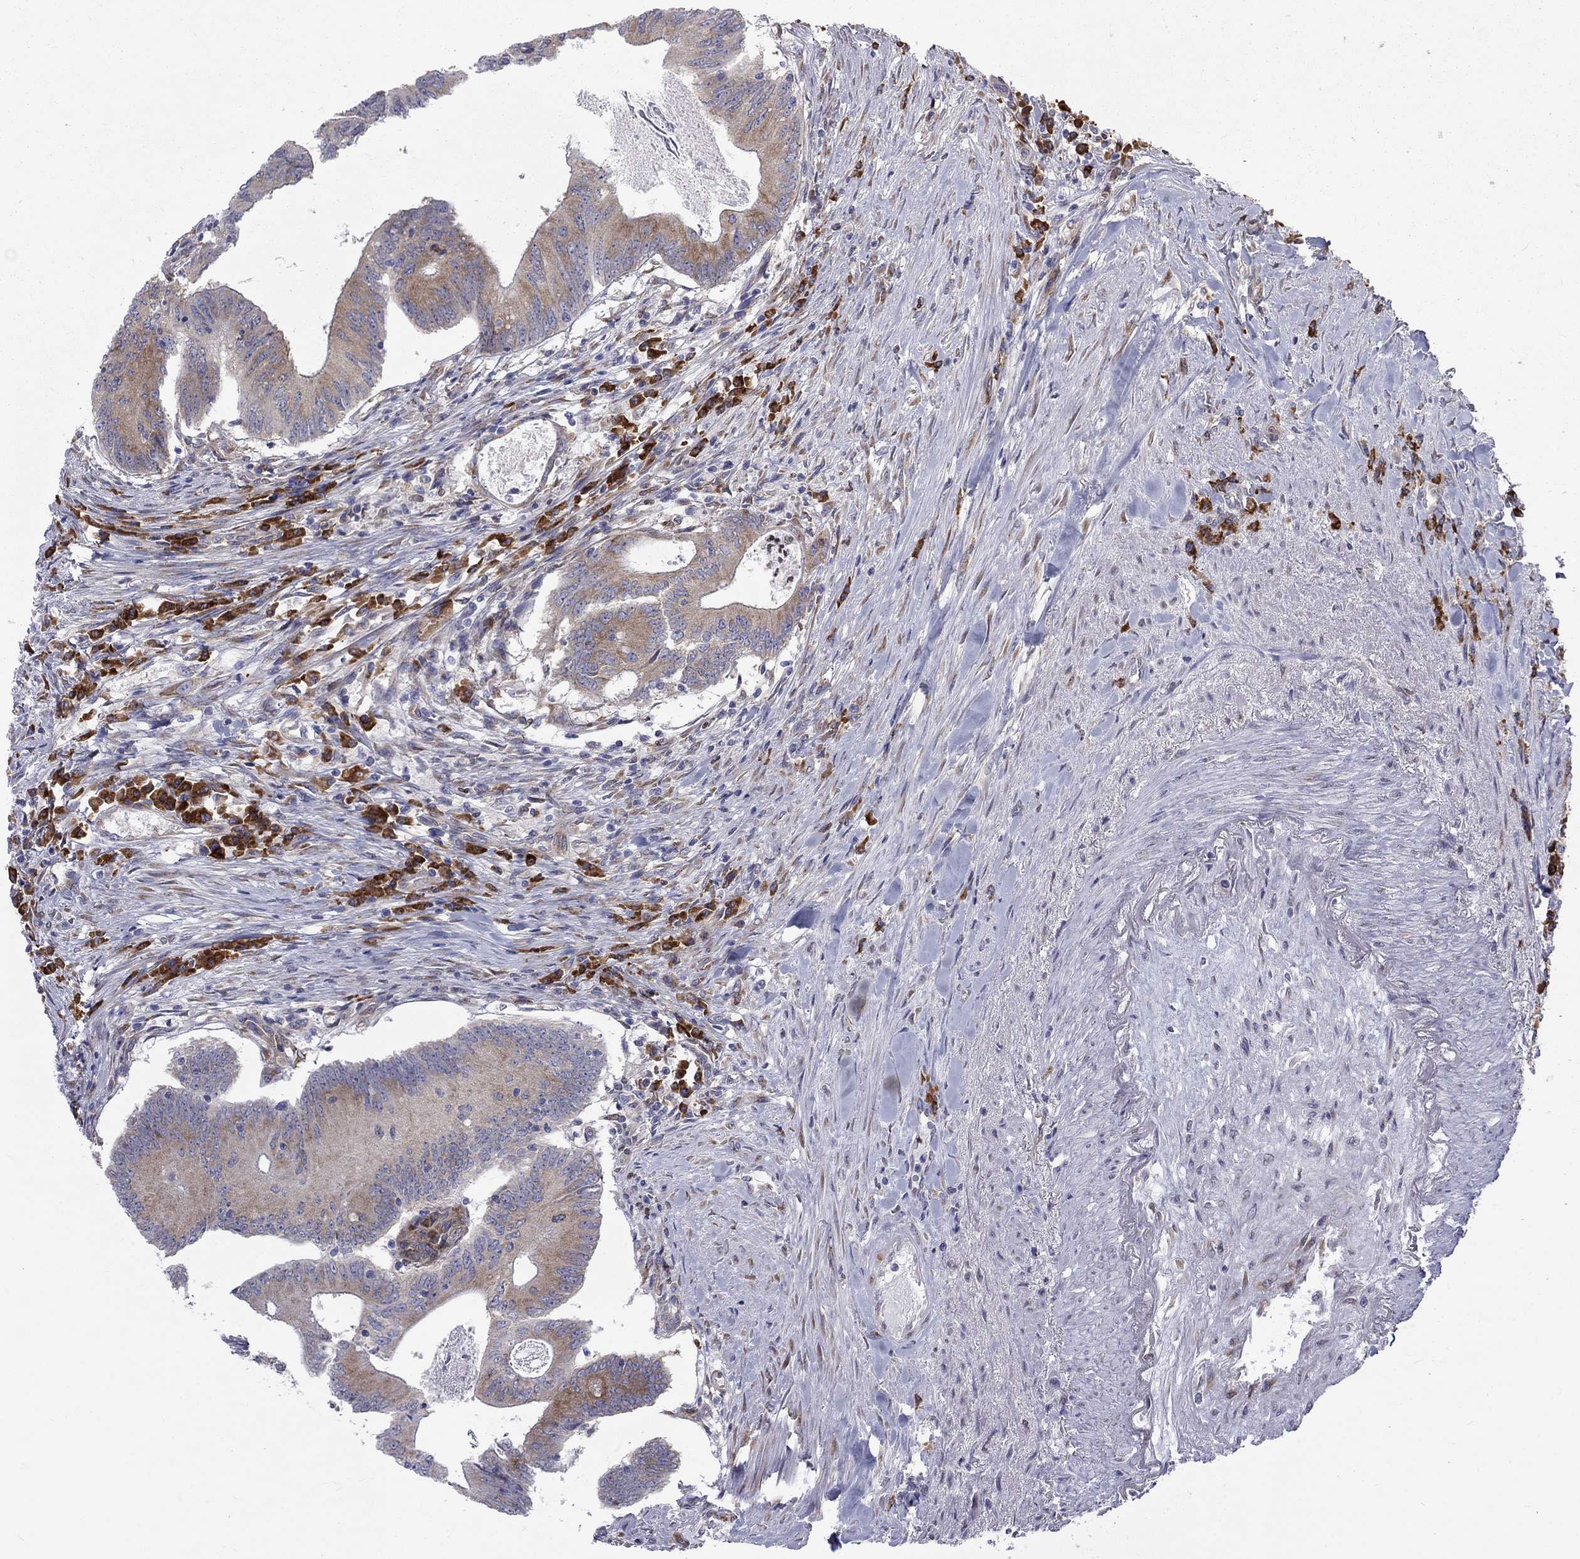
{"staining": {"intensity": "moderate", "quantity": ">75%", "location": "cytoplasmic/membranous"}, "tissue": "colorectal cancer", "cell_type": "Tumor cells", "image_type": "cancer", "snomed": [{"axis": "morphology", "description": "Adenocarcinoma, NOS"}, {"axis": "topography", "description": "Colon"}], "caption": "This is an image of IHC staining of colorectal adenocarcinoma, which shows moderate staining in the cytoplasmic/membranous of tumor cells.", "gene": "PABPC4", "patient": {"sex": "female", "age": 70}}